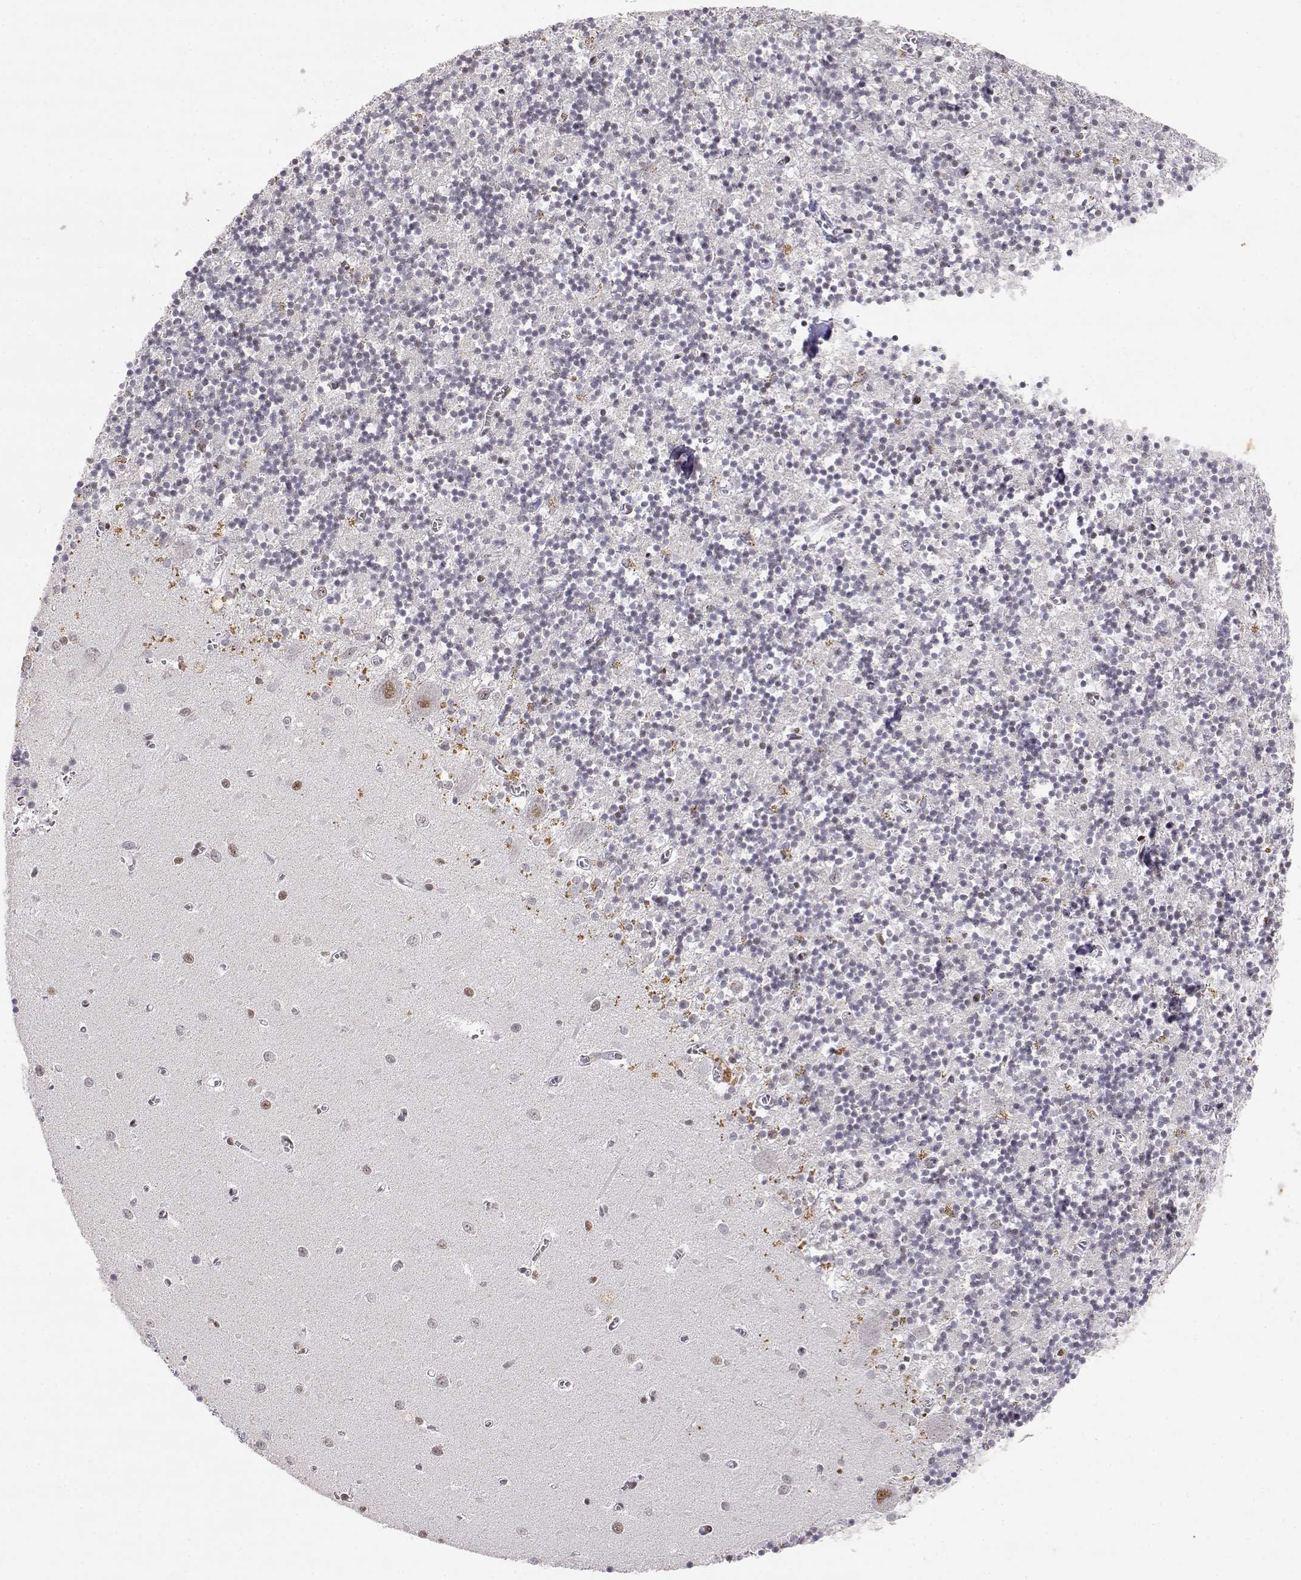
{"staining": {"intensity": "weak", "quantity": "25%-75%", "location": "nuclear"}, "tissue": "cerebellum", "cell_type": "Cells in granular layer", "image_type": "normal", "snomed": [{"axis": "morphology", "description": "Normal tissue, NOS"}, {"axis": "topography", "description": "Cerebellum"}], "caption": "IHC histopathology image of unremarkable cerebellum: human cerebellum stained using IHC reveals low levels of weak protein expression localized specifically in the nuclear of cells in granular layer, appearing as a nuclear brown color.", "gene": "RSF1", "patient": {"sex": "female", "age": 64}}